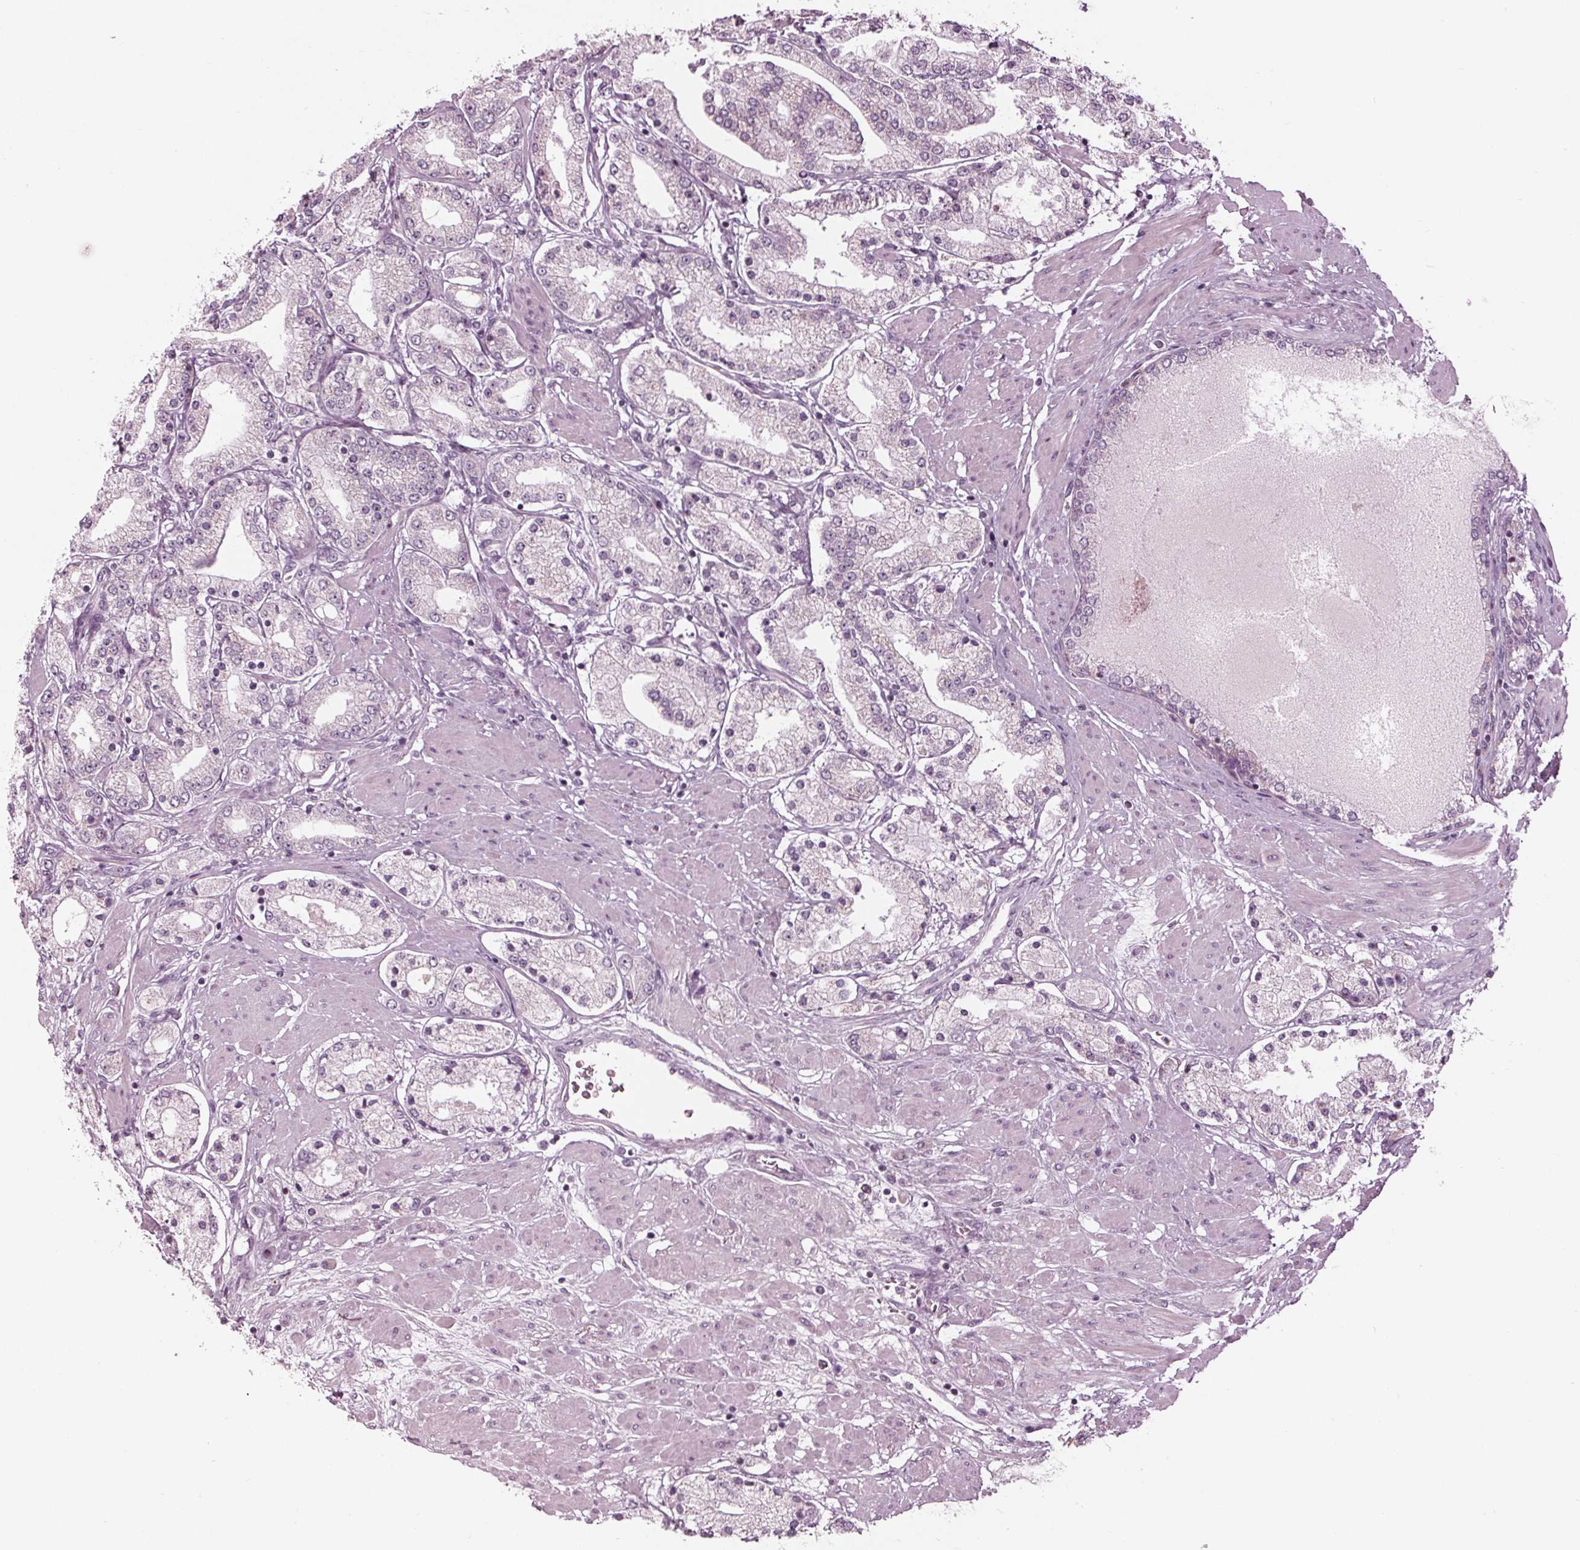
{"staining": {"intensity": "negative", "quantity": "none", "location": "none"}, "tissue": "prostate cancer", "cell_type": "Tumor cells", "image_type": "cancer", "snomed": [{"axis": "morphology", "description": "Adenocarcinoma, High grade"}, {"axis": "topography", "description": "Prostate"}], "caption": "Histopathology image shows no protein expression in tumor cells of adenocarcinoma (high-grade) (prostate) tissue.", "gene": "CLN6", "patient": {"sex": "male", "age": 67}}